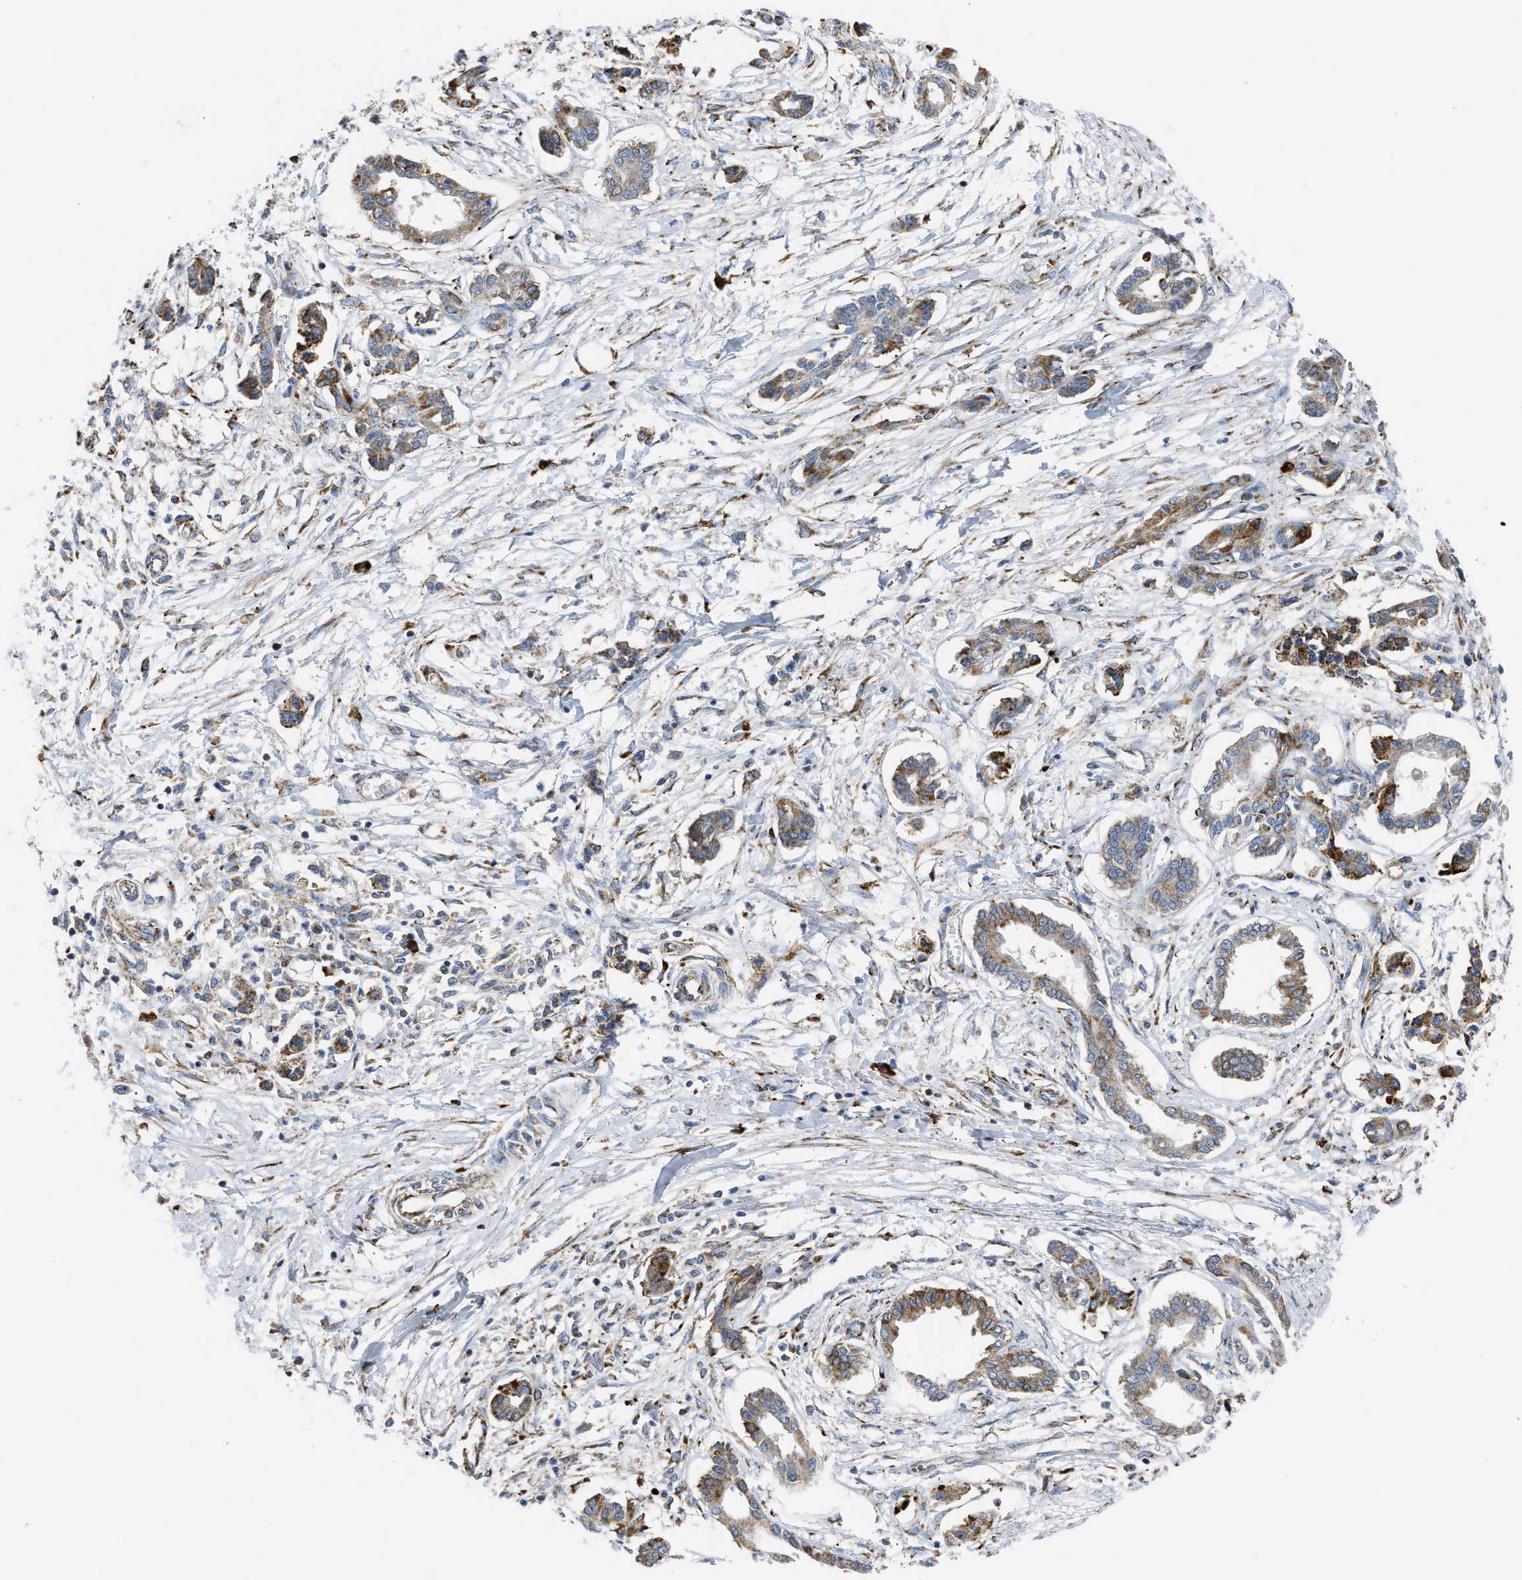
{"staining": {"intensity": "moderate", "quantity": ">75%", "location": "cytoplasmic/membranous"}, "tissue": "pancreatic cancer", "cell_type": "Tumor cells", "image_type": "cancer", "snomed": [{"axis": "morphology", "description": "Adenocarcinoma, NOS"}, {"axis": "topography", "description": "Pancreas"}], "caption": "Immunohistochemistry image of adenocarcinoma (pancreatic) stained for a protein (brown), which displays medium levels of moderate cytoplasmic/membranous expression in about >75% of tumor cells.", "gene": "CYCS", "patient": {"sex": "male", "age": 56}}